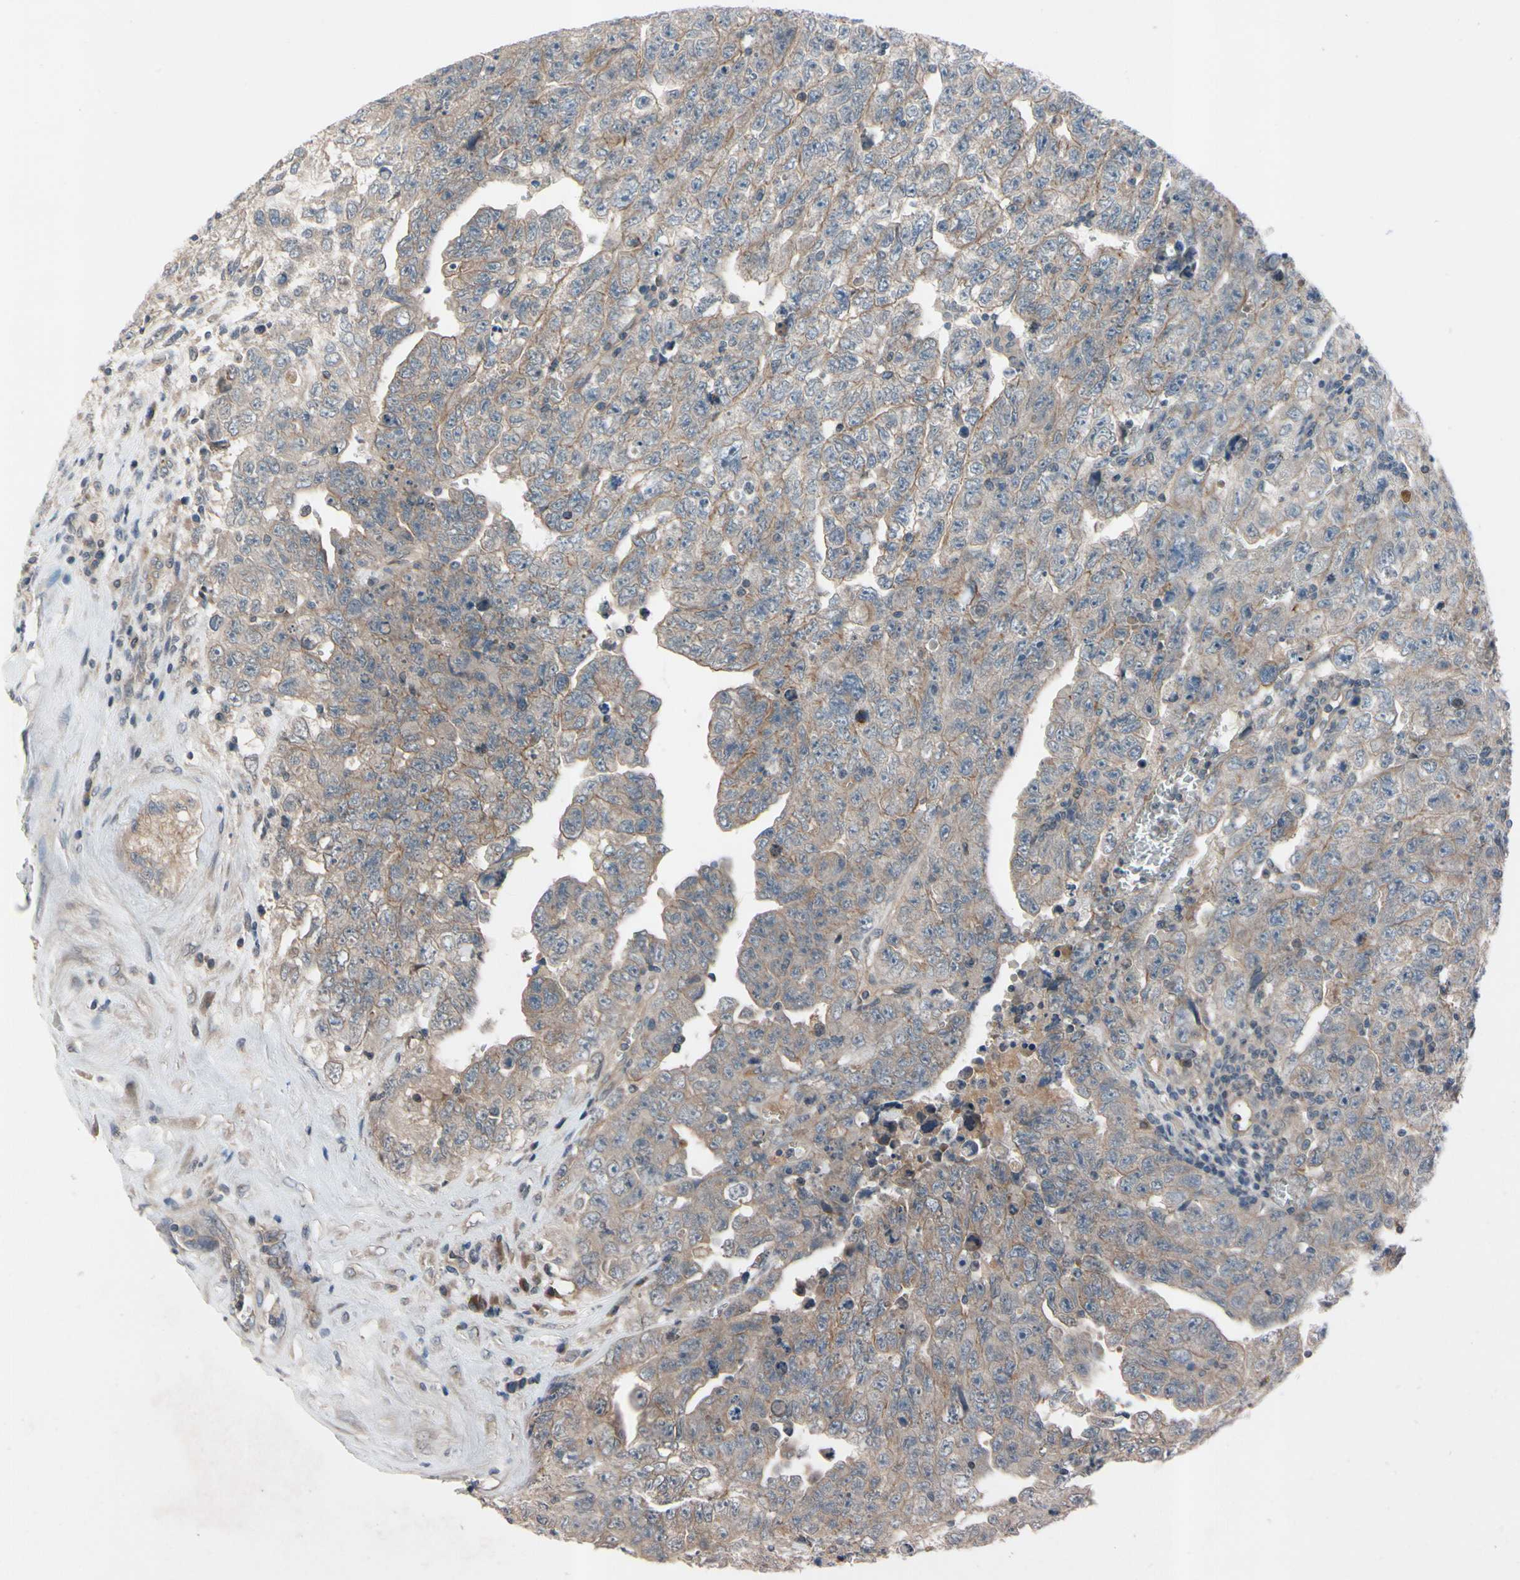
{"staining": {"intensity": "weak", "quantity": ">75%", "location": "cytoplasmic/membranous"}, "tissue": "testis cancer", "cell_type": "Tumor cells", "image_type": "cancer", "snomed": [{"axis": "morphology", "description": "Carcinoma, Embryonal, NOS"}, {"axis": "topography", "description": "Testis"}], "caption": "Immunohistochemistry of human testis cancer demonstrates low levels of weak cytoplasmic/membranous expression in about >75% of tumor cells.", "gene": "ICAM5", "patient": {"sex": "male", "age": 28}}